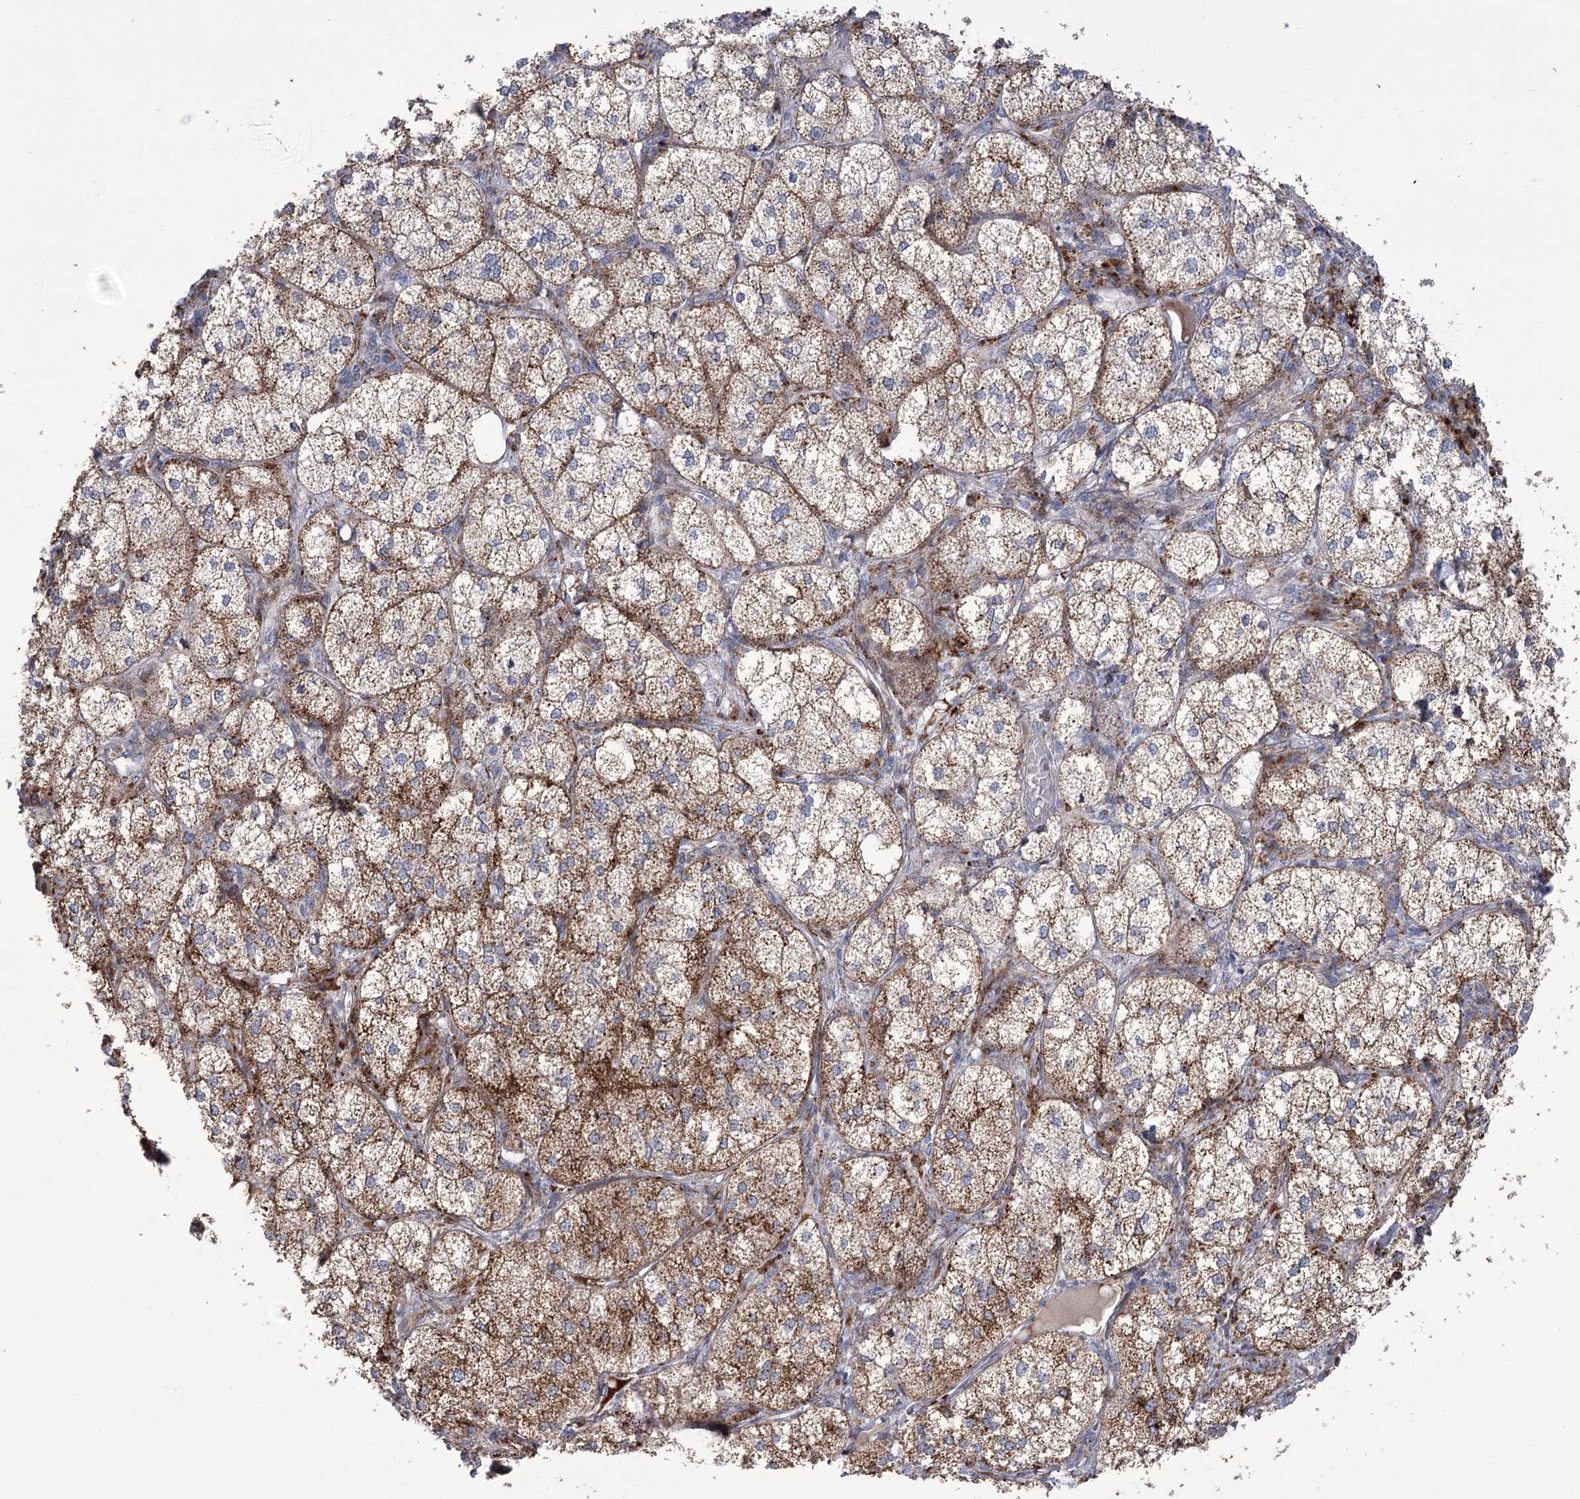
{"staining": {"intensity": "strong", "quantity": ">75%", "location": "cytoplasmic/membranous"}, "tissue": "adrenal gland", "cell_type": "Glandular cells", "image_type": "normal", "snomed": [{"axis": "morphology", "description": "Normal tissue, NOS"}, {"axis": "topography", "description": "Adrenal gland"}], "caption": "This image shows normal adrenal gland stained with IHC to label a protein in brown. The cytoplasmic/membranous of glandular cells show strong positivity for the protein. Nuclei are counter-stained blue.", "gene": "NME7", "patient": {"sex": "female", "age": 61}}